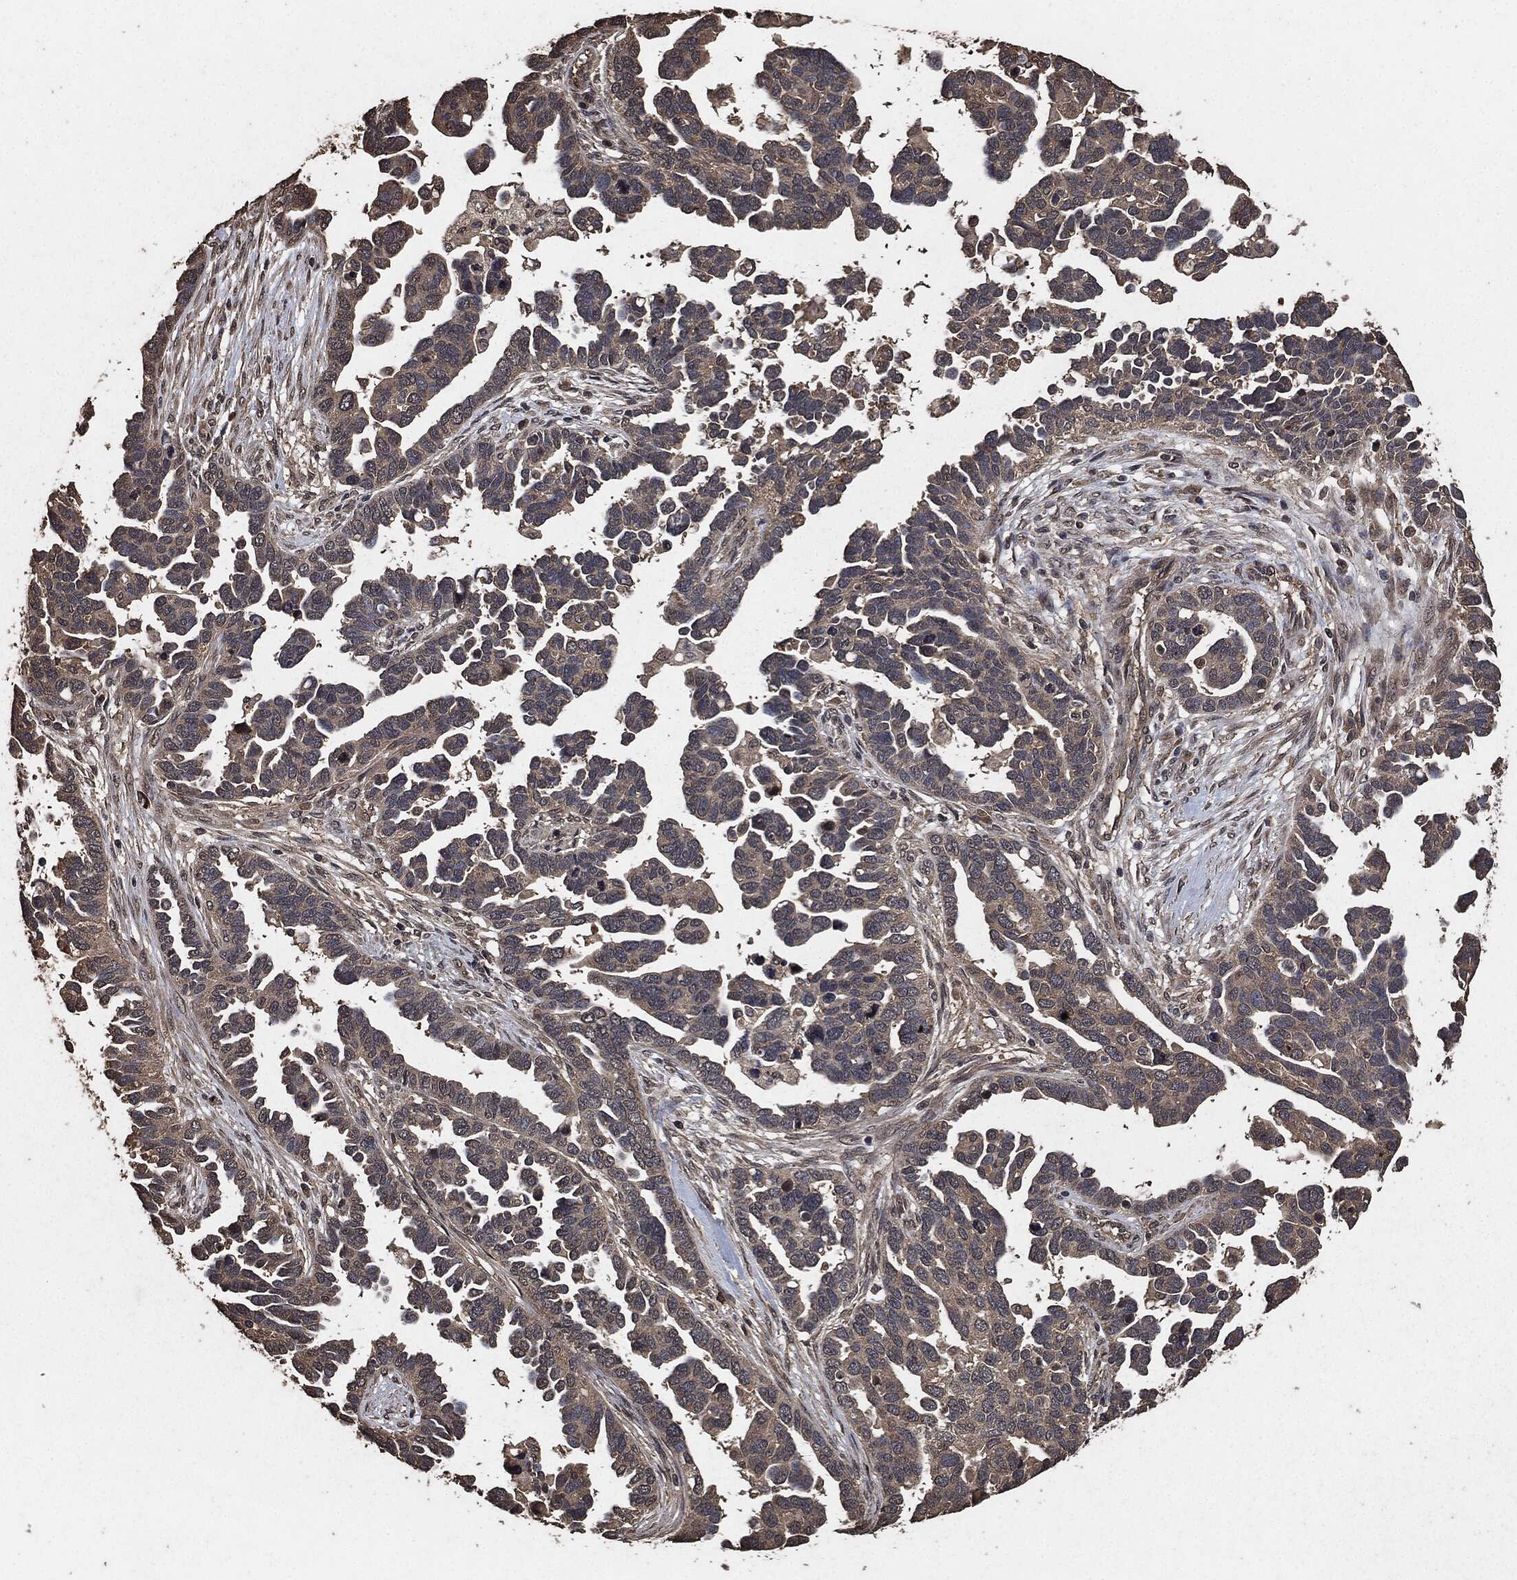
{"staining": {"intensity": "negative", "quantity": "none", "location": "none"}, "tissue": "ovarian cancer", "cell_type": "Tumor cells", "image_type": "cancer", "snomed": [{"axis": "morphology", "description": "Cystadenocarcinoma, serous, NOS"}, {"axis": "topography", "description": "Ovary"}], "caption": "A photomicrograph of serous cystadenocarcinoma (ovarian) stained for a protein reveals no brown staining in tumor cells.", "gene": "AKT1S1", "patient": {"sex": "female", "age": 54}}